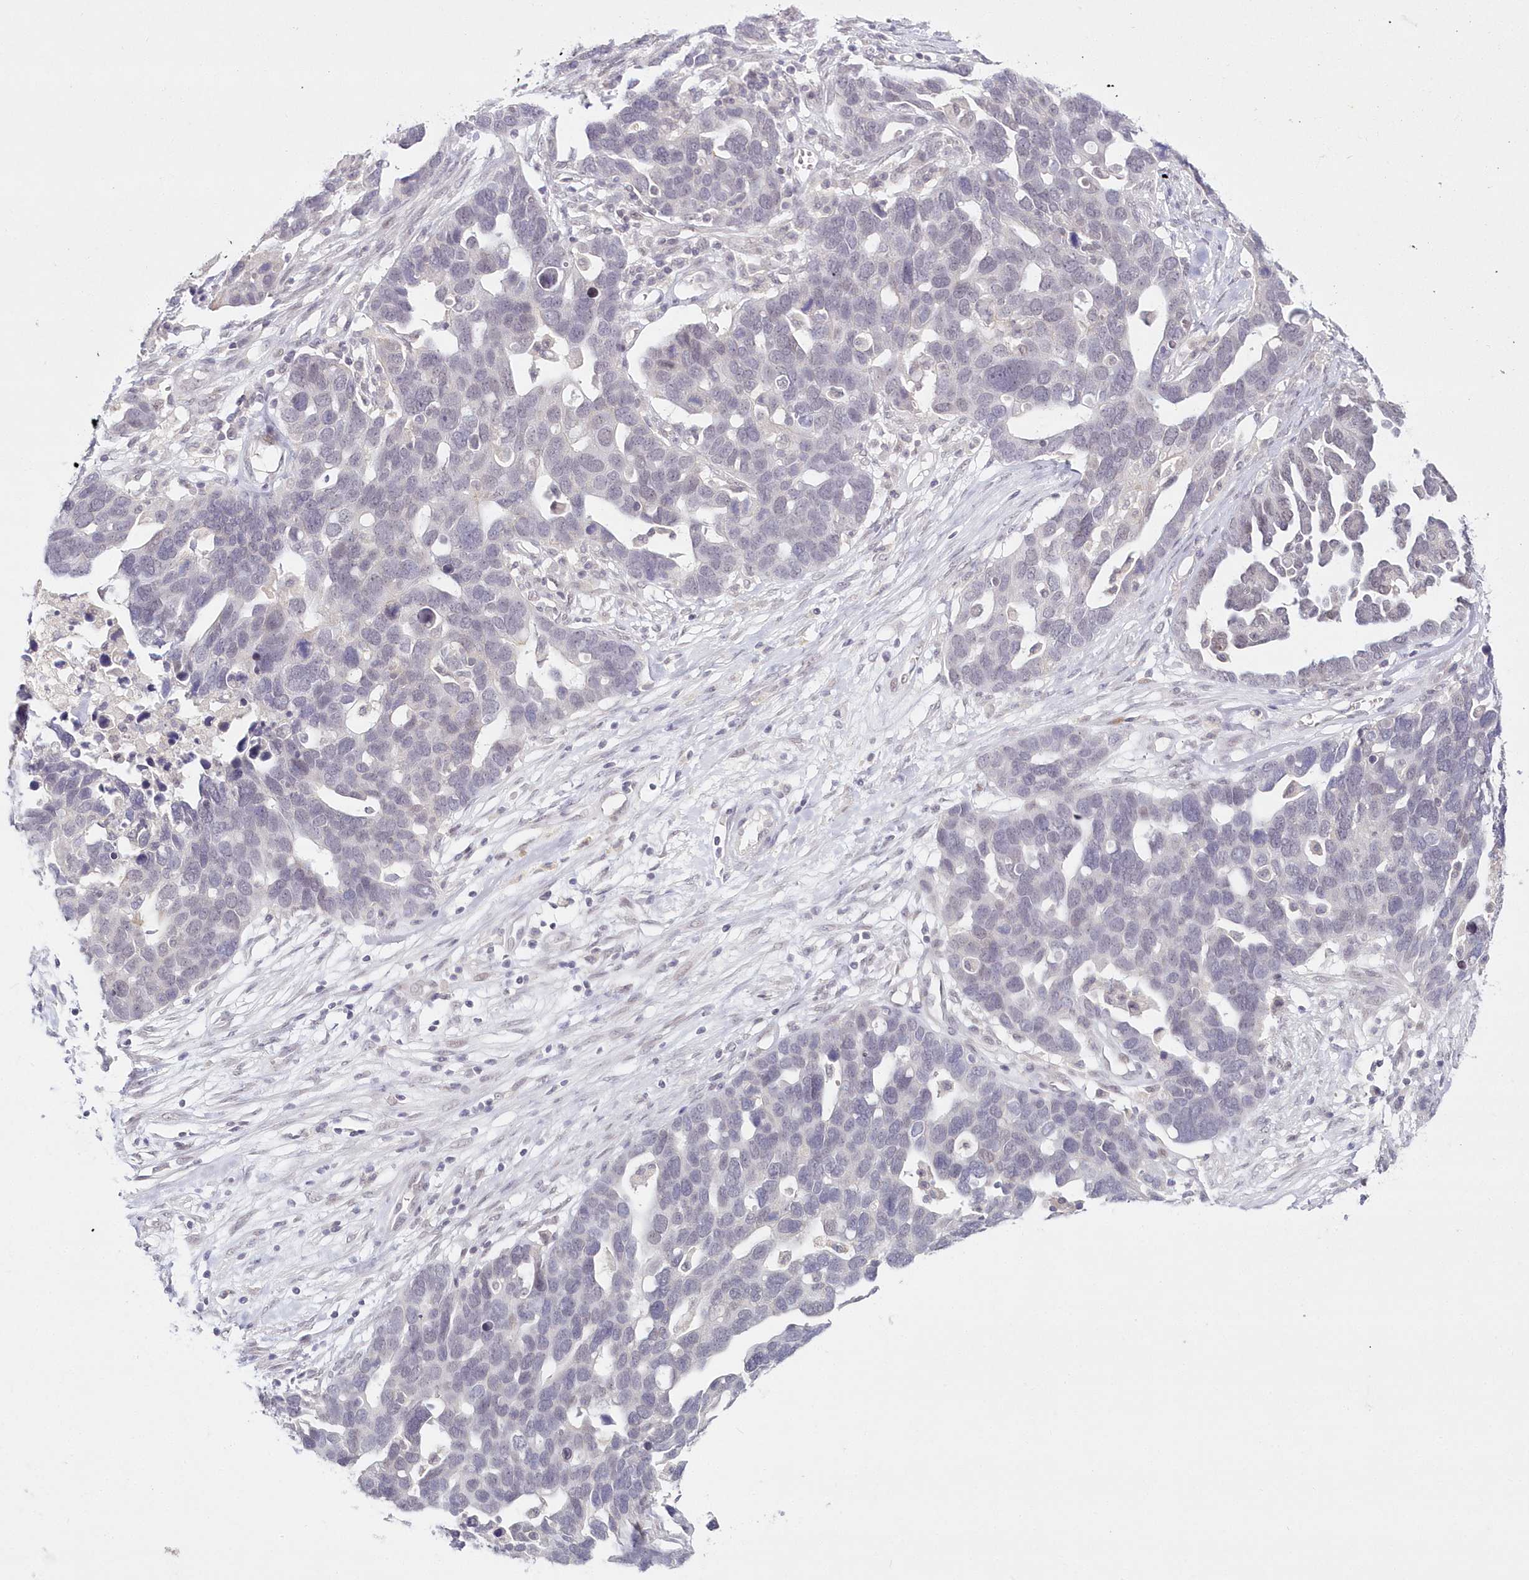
{"staining": {"intensity": "negative", "quantity": "none", "location": "none"}, "tissue": "ovarian cancer", "cell_type": "Tumor cells", "image_type": "cancer", "snomed": [{"axis": "morphology", "description": "Cystadenocarcinoma, serous, NOS"}, {"axis": "topography", "description": "Ovary"}], "caption": "Immunohistochemistry of ovarian serous cystadenocarcinoma displays no positivity in tumor cells. Nuclei are stained in blue.", "gene": "HYCC2", "patient": {"sex": "female", "age": 54}}